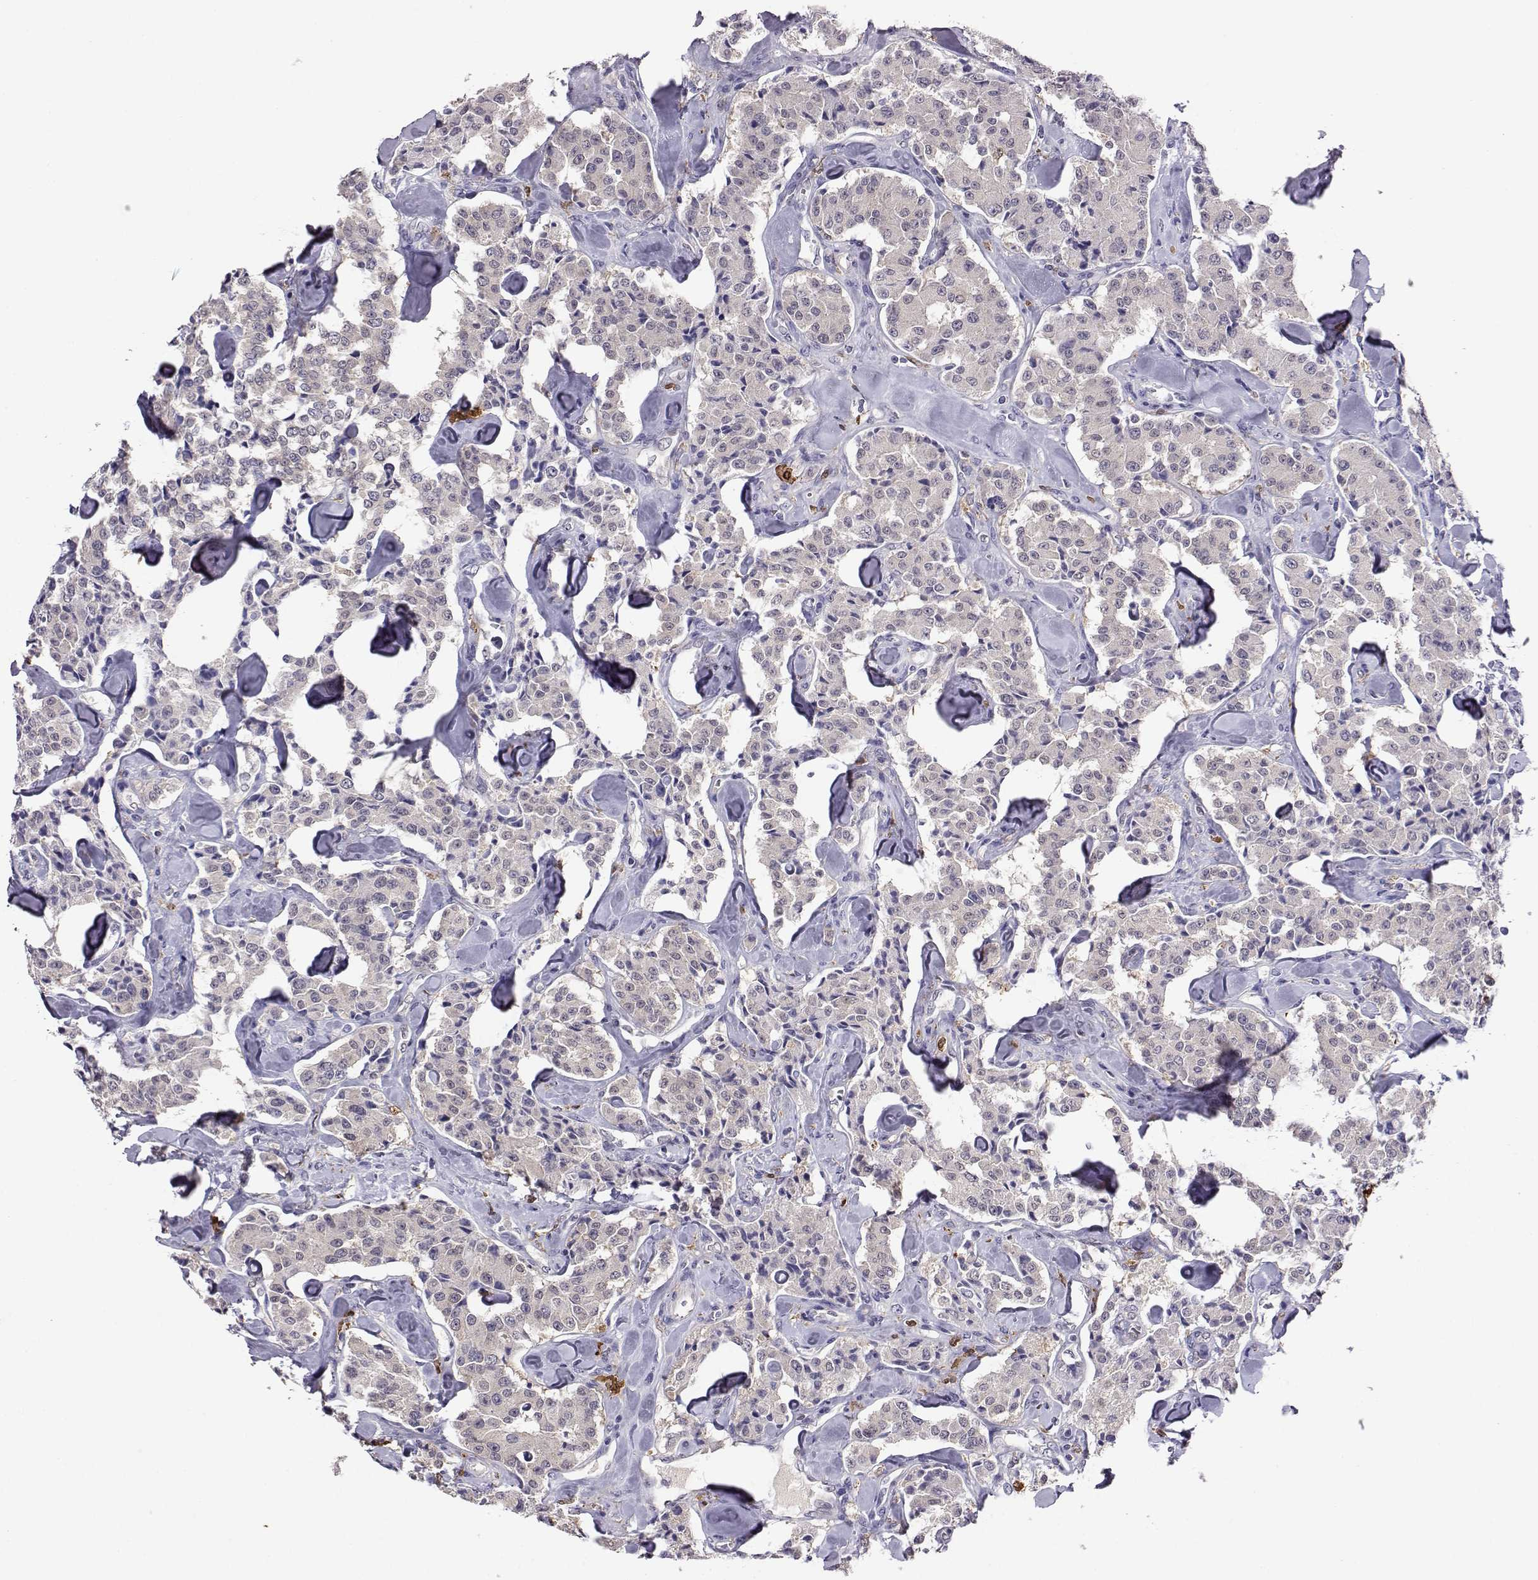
{"staining": {"intensity": "negative", "quantity": "none", "location": "none"}, "tissue": "carcinoid", "cell_type": "Tumor cells", "image_type": "cancer", "snomed": [{"axis": "morphology", "description": "Carcinoid, malignant, NOS"}, {"axis": "topography", "description": "Pancreas"}], "caption": "A high-resolution photomicrograph shows immunohistochemistry (IHC) staining of malignant carcinoid, which displays no significant positivity in tumor cells. Nuclei are stained in blue.", "gene": "AKR1B1", "patient": {"sex": "male", "age": 41}}